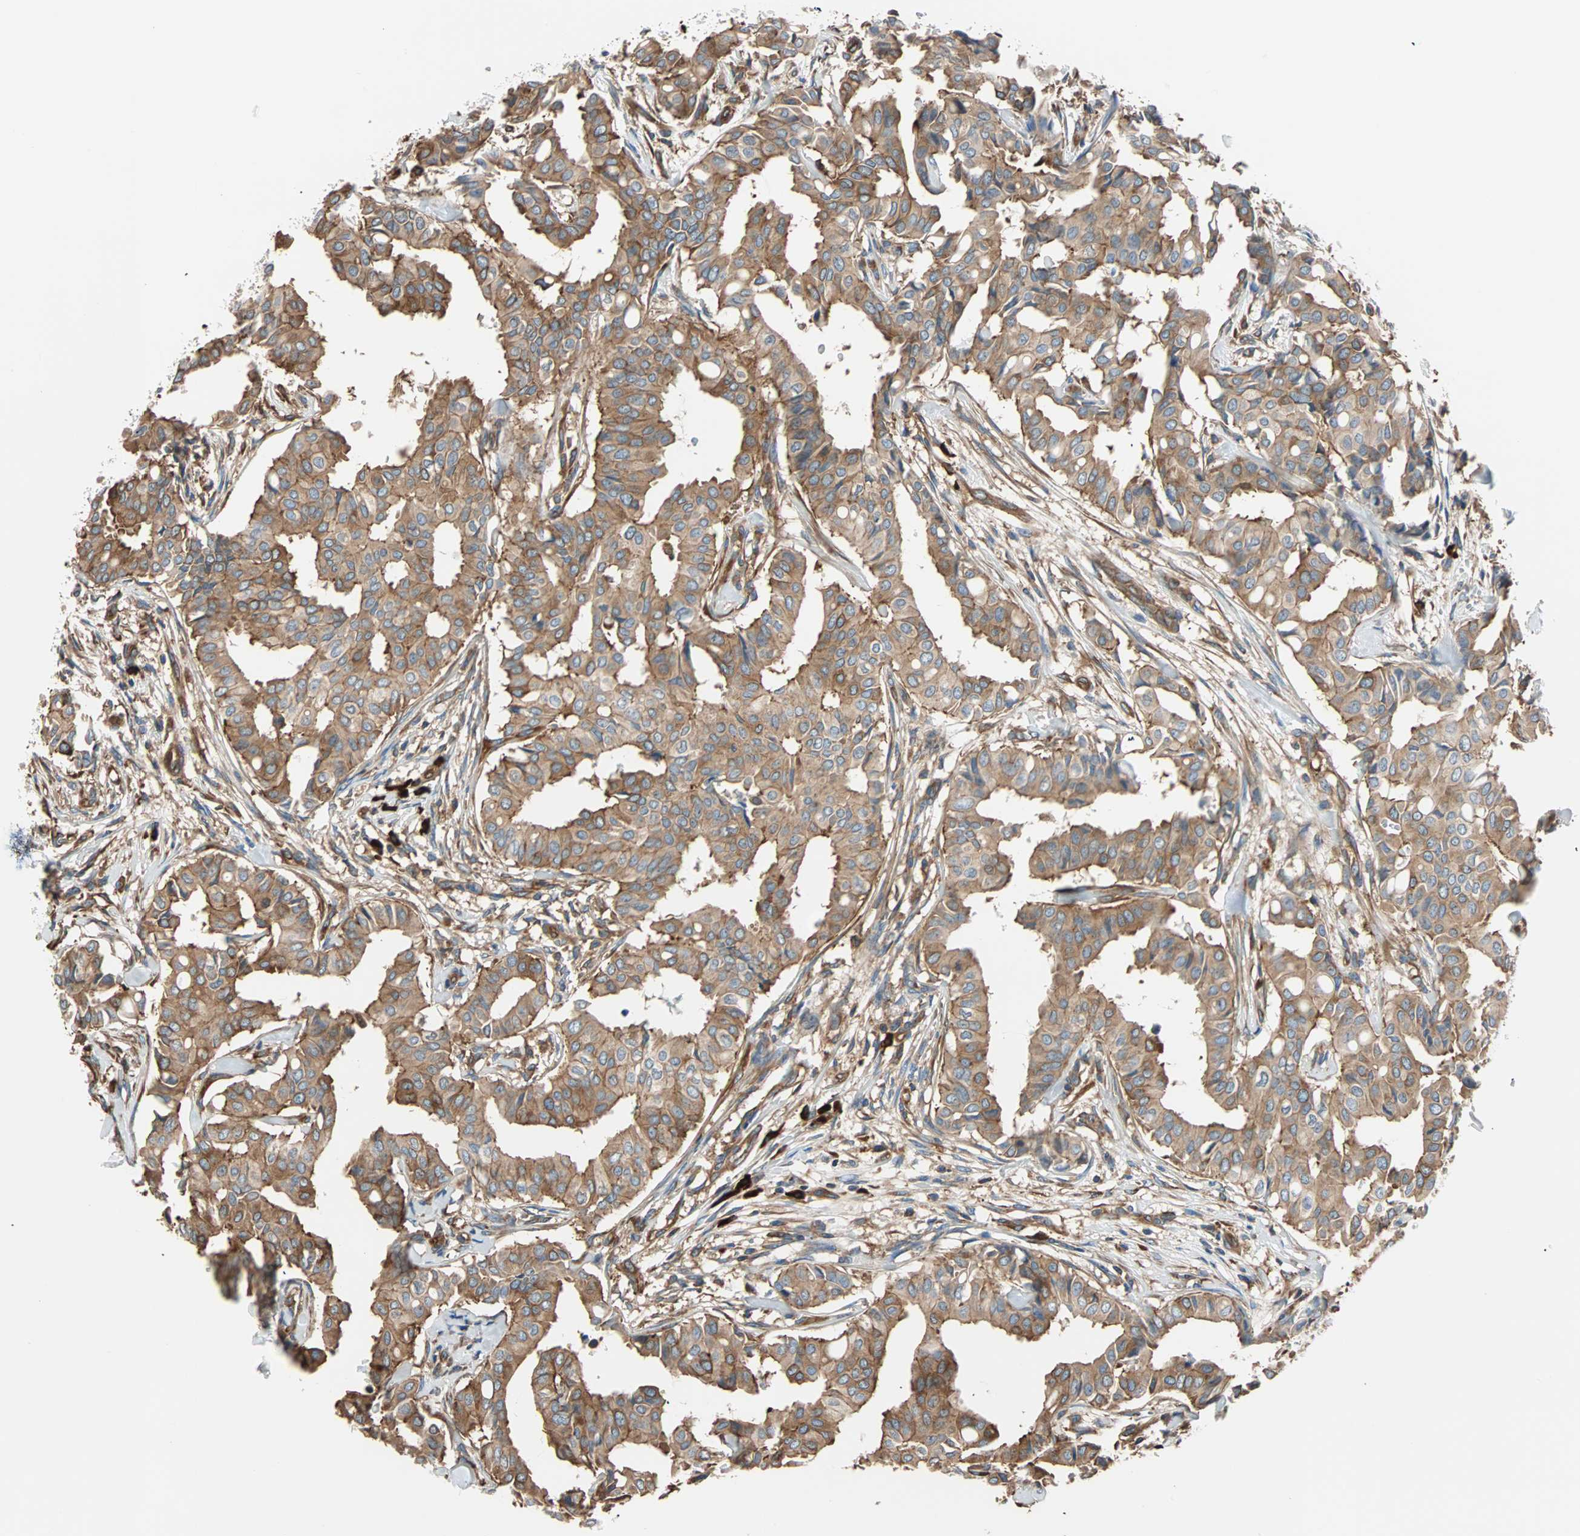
{"staining": {"intensity": "moderate", "quantity": ">75%", "location": "cytoplasmic/membranous"}, "tissue": "head and neck cancer", "cell_type": "Tumor cells", "image_type": "cancer", "snomed": [{"axis": "morphology", "description": "Adenocarcinoma, NOS"}, {"axis": "topography", "description": "Salivary gland"}, {"axis": "topography", "description": "Head-Neck"}], "caption": "A medium amount of moderate cytoplasmic/membranous expression is seen in about >75% of tumor cells in head and neck cancer tissue.", "gene": "EEF2", "patient": {"sex": "female", "age": 59}}